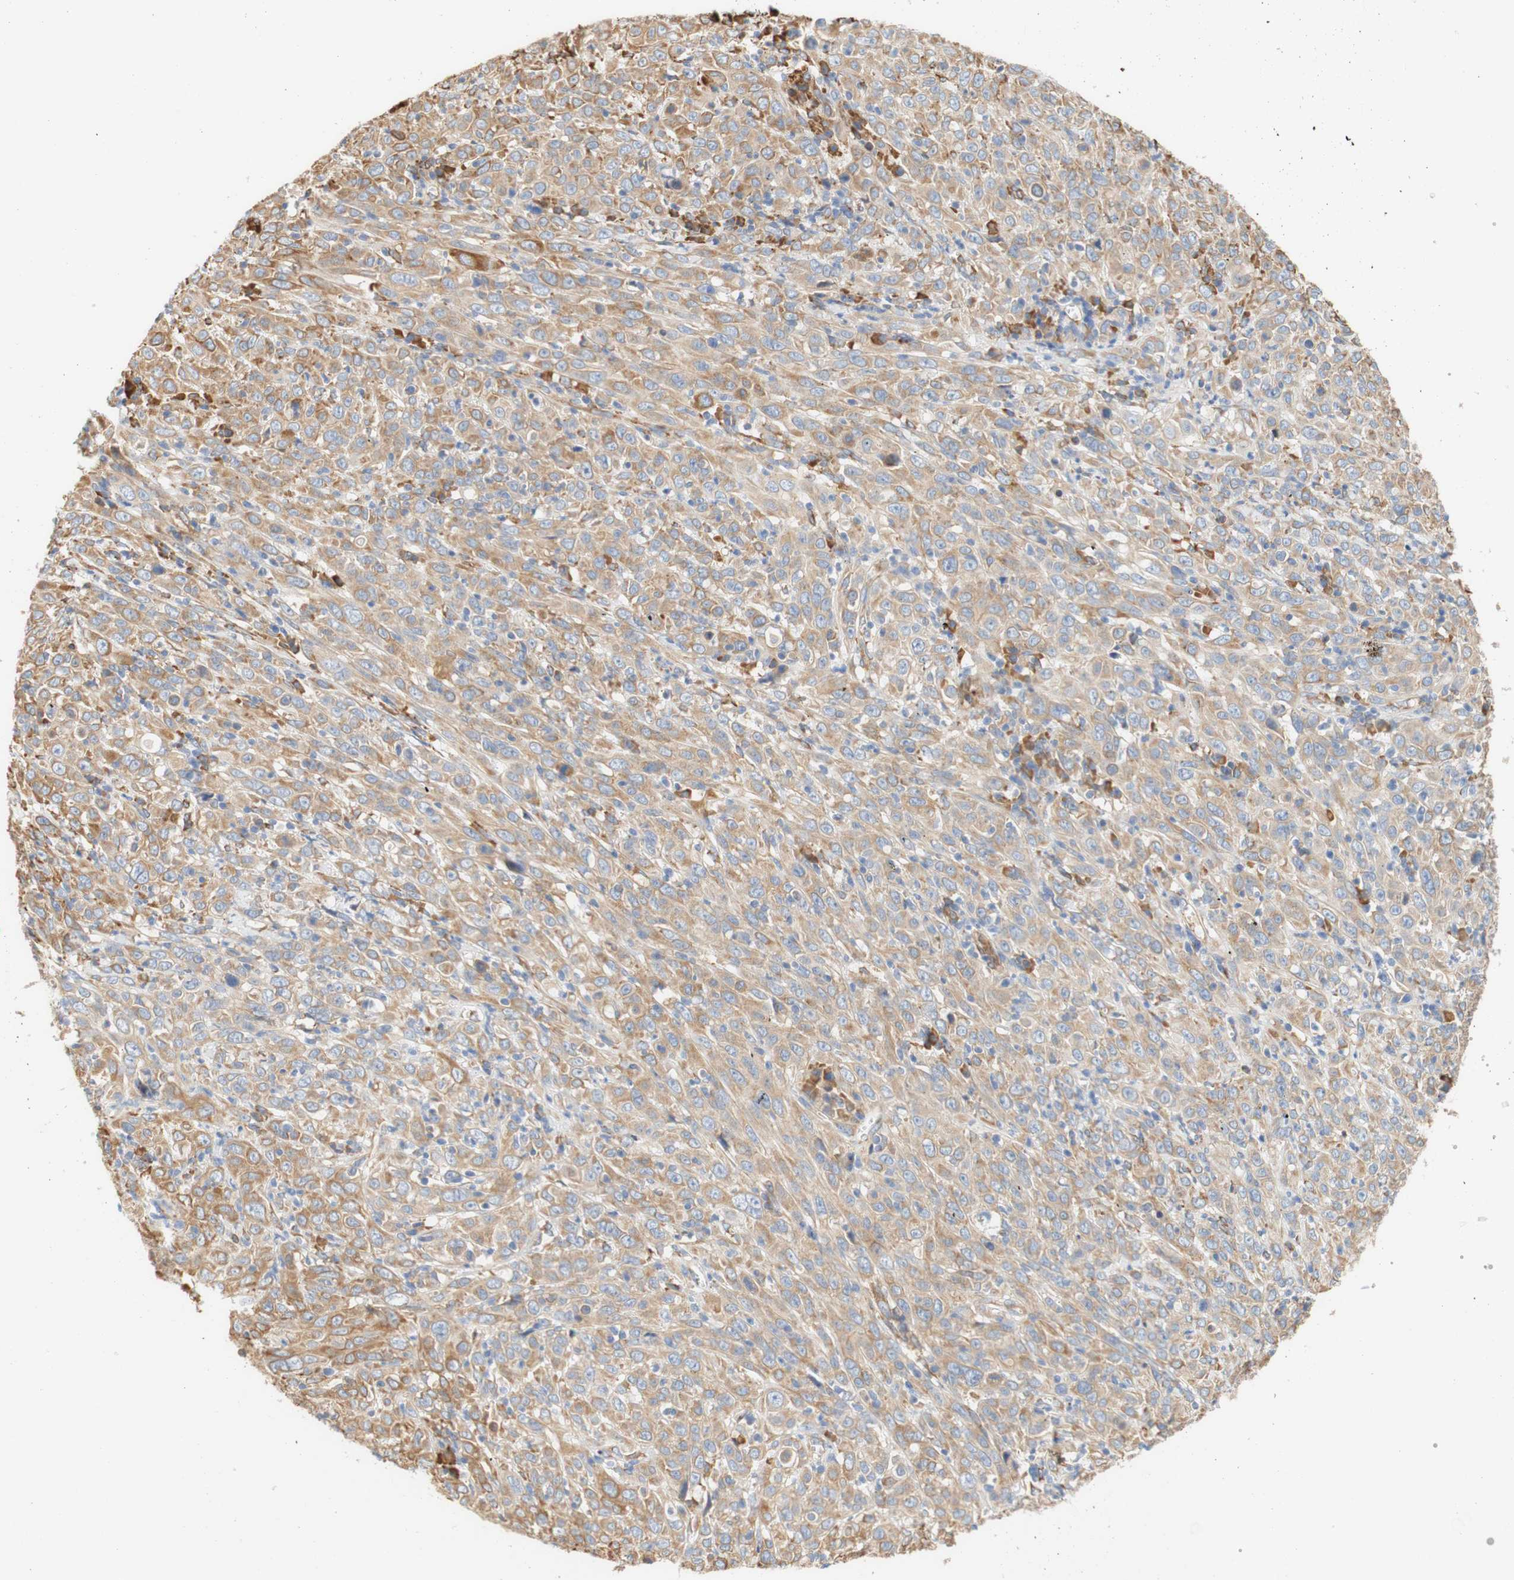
{"staining": {"intensity": "moderate", "quantity": ">75%", "location": "cytoplasmic/membranous"}, "tissue": "cervical cancer", "cell_type": "Tumor cells", "image_type": "cancer", "snomed": [{"axis": "morphology", "description": "Squamous cell carcinoma, NOS"}, {"axis": "topography", "description": "Cervix"}], "caption": "Cervical cancer (squamous cell carcinoma) stained with IHC reveals moderate cytoplasmic/membranous expression in about >75% of tumor cells. Using DAB (3,3'-diaminobenzidine) (brown) and hematoxylin (blue) stains, captured at high magnification using brightfield microscopy.", "gene": "EIF2AK4", "patient": {"sex": "female", "age": 46}}